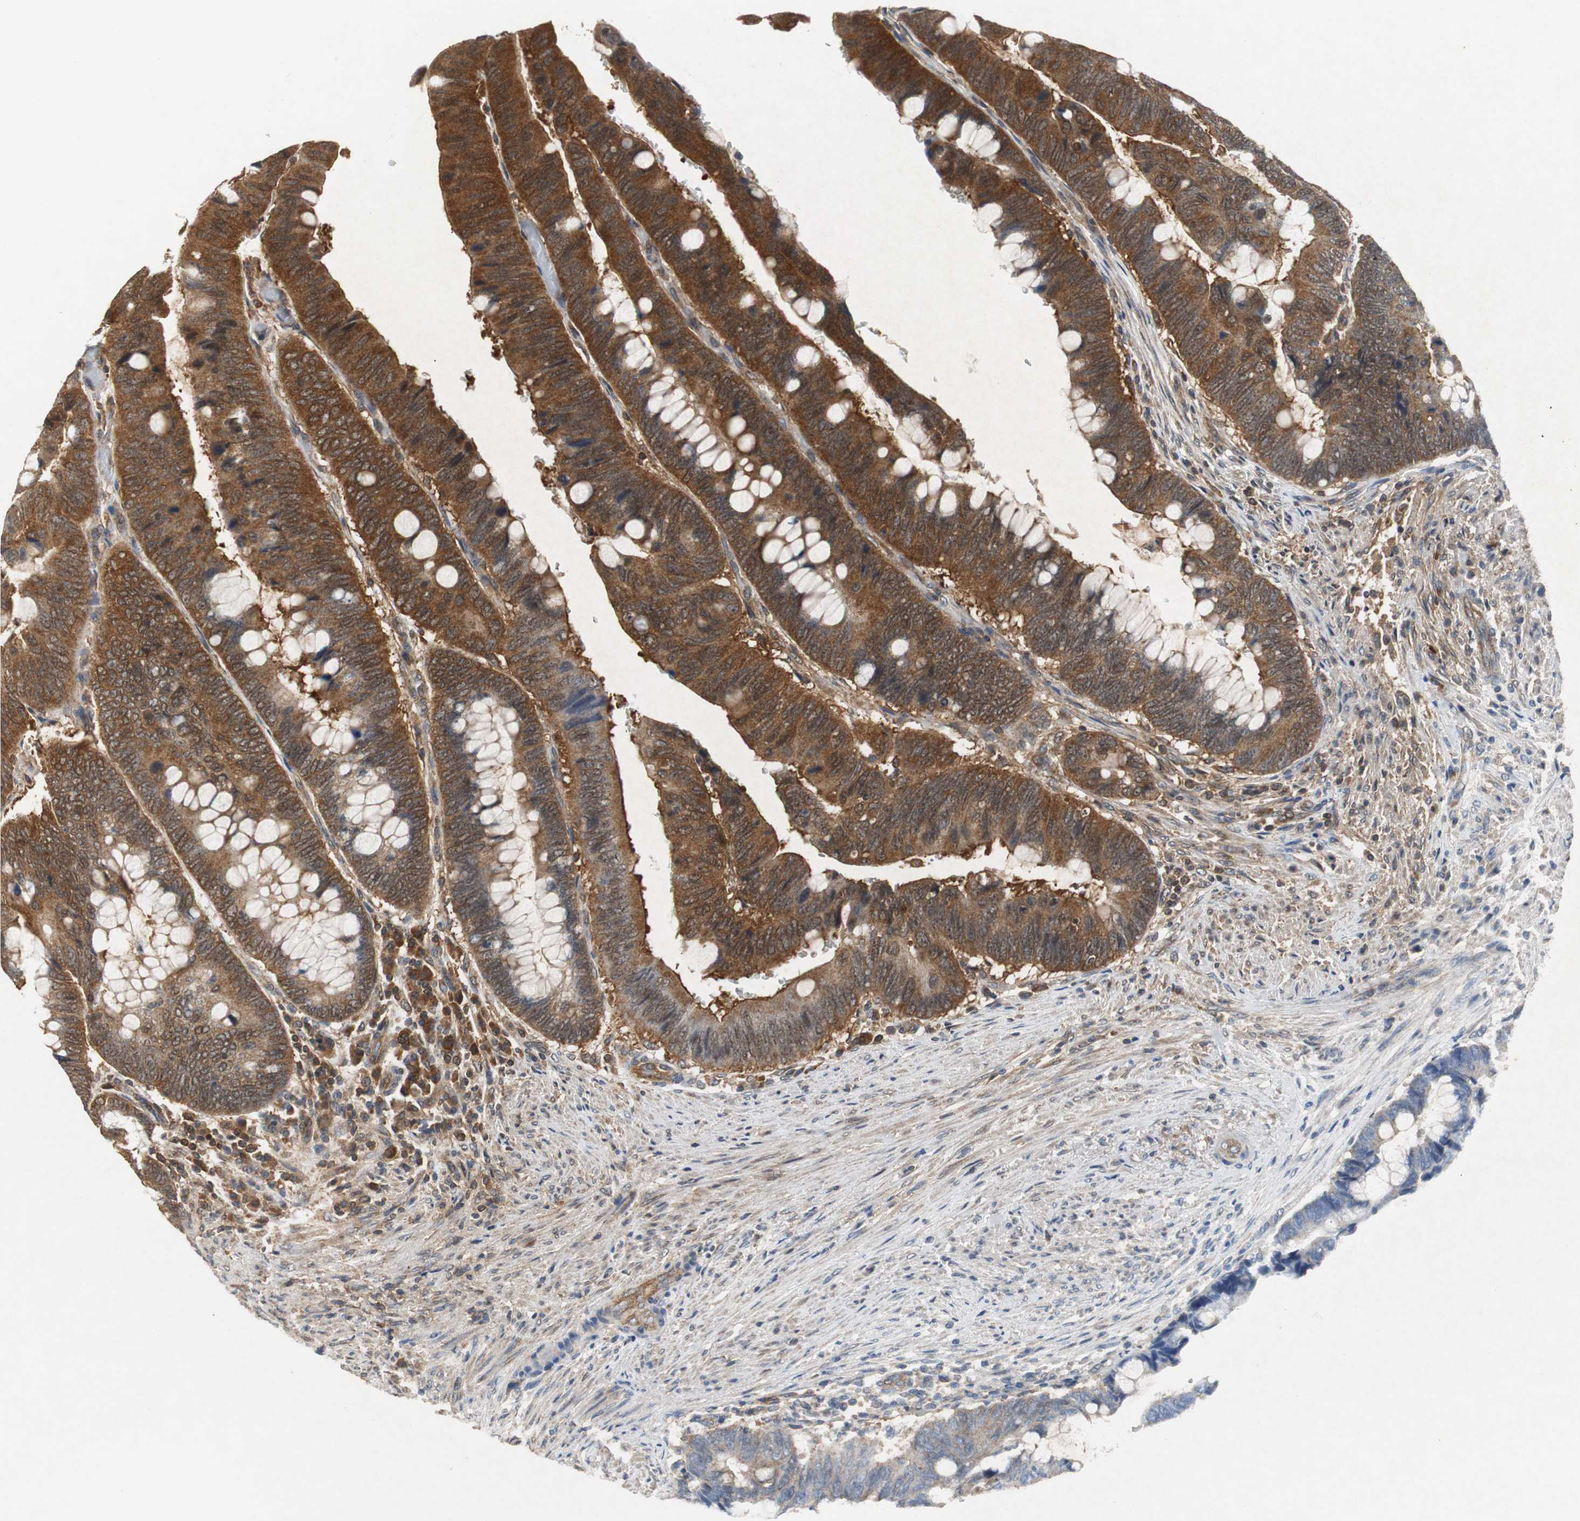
{"staining": {"intensity": "strong", "quantity": "25%-75%", "location": "cytoplasmic/membranous"}, "tissue": "colorectal cancer", "cell_type": "Tumor cells", "image_type": "cancer", "snomed": [{"axis": "morphology", "description": "Normal tissue, NOS"}, {"axis": "morphology", "description": "Adenocarcinoma, NOS"}, {"axis": "topography", "description": "Rectum"}], "caption": "DAB immunohistochemical staining of human adenocarcinoma (colorectal) reveals strong cytoplasmic/membranous protein positivity in about 25%-75% of tumor cells. (brown staining indicates protein expression, while blue staining denotes nuclei).", "gene": "VBP1", "patient": {"sex": "male", "age": 92}}